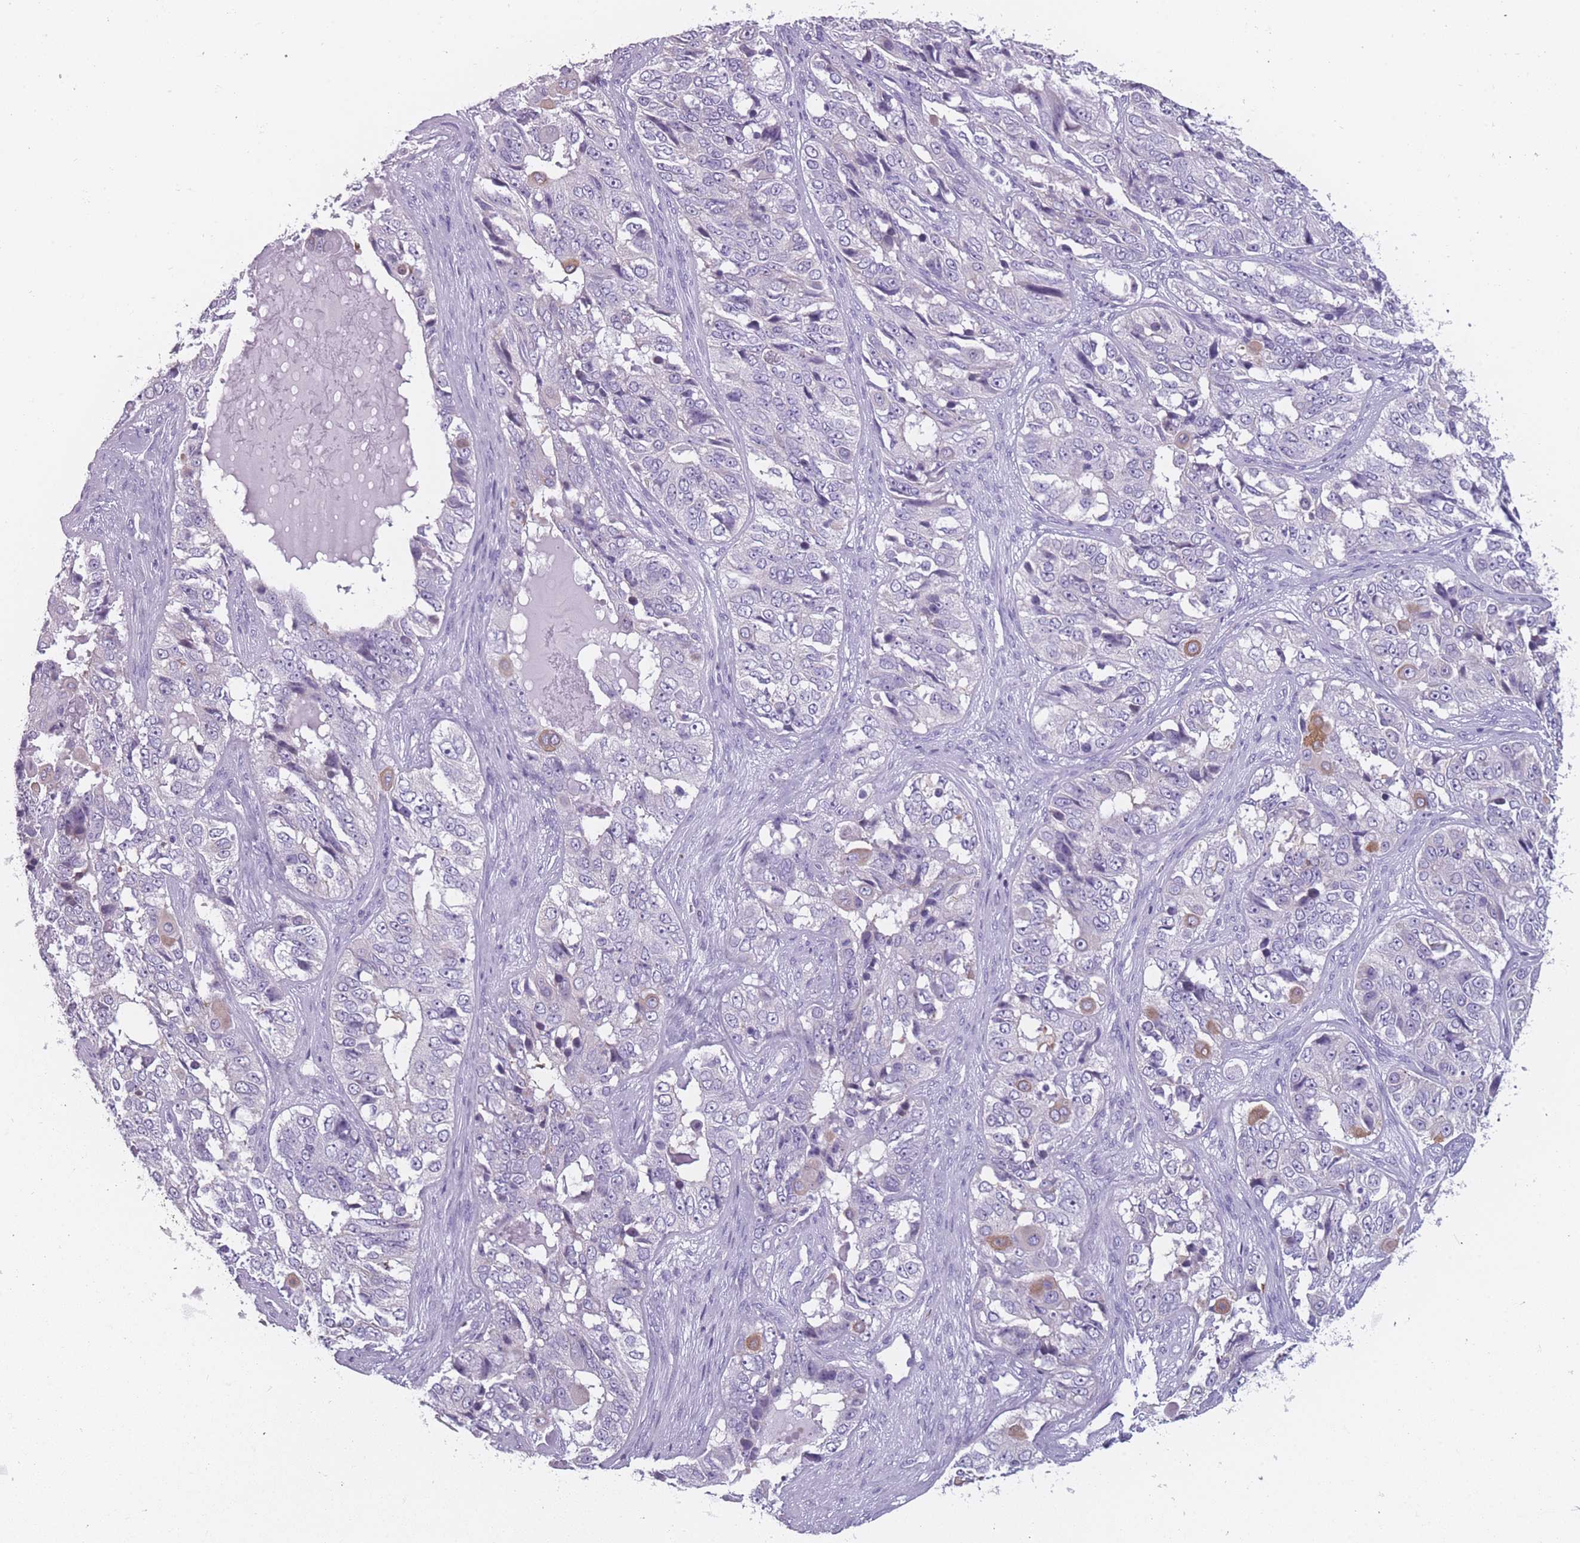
{"staining": {"intensity": "negative", "quantity": "none", "location": "none"}, "tissue": "ovarian cancer", "cell_type": "Tumor cells", "image_type": "cancer", "snomed": [{"axis": "morphology", "description": "Carcinoma, endometroid"}, {"axis": "topography", "description": "Ovary"}], "caption": "Ovarian cancer was stained to show a protein in brown. There is no significant expression in tumor cells.", "gene": "PPFIA3", "patient": {"sex": "female", "age": 51}}